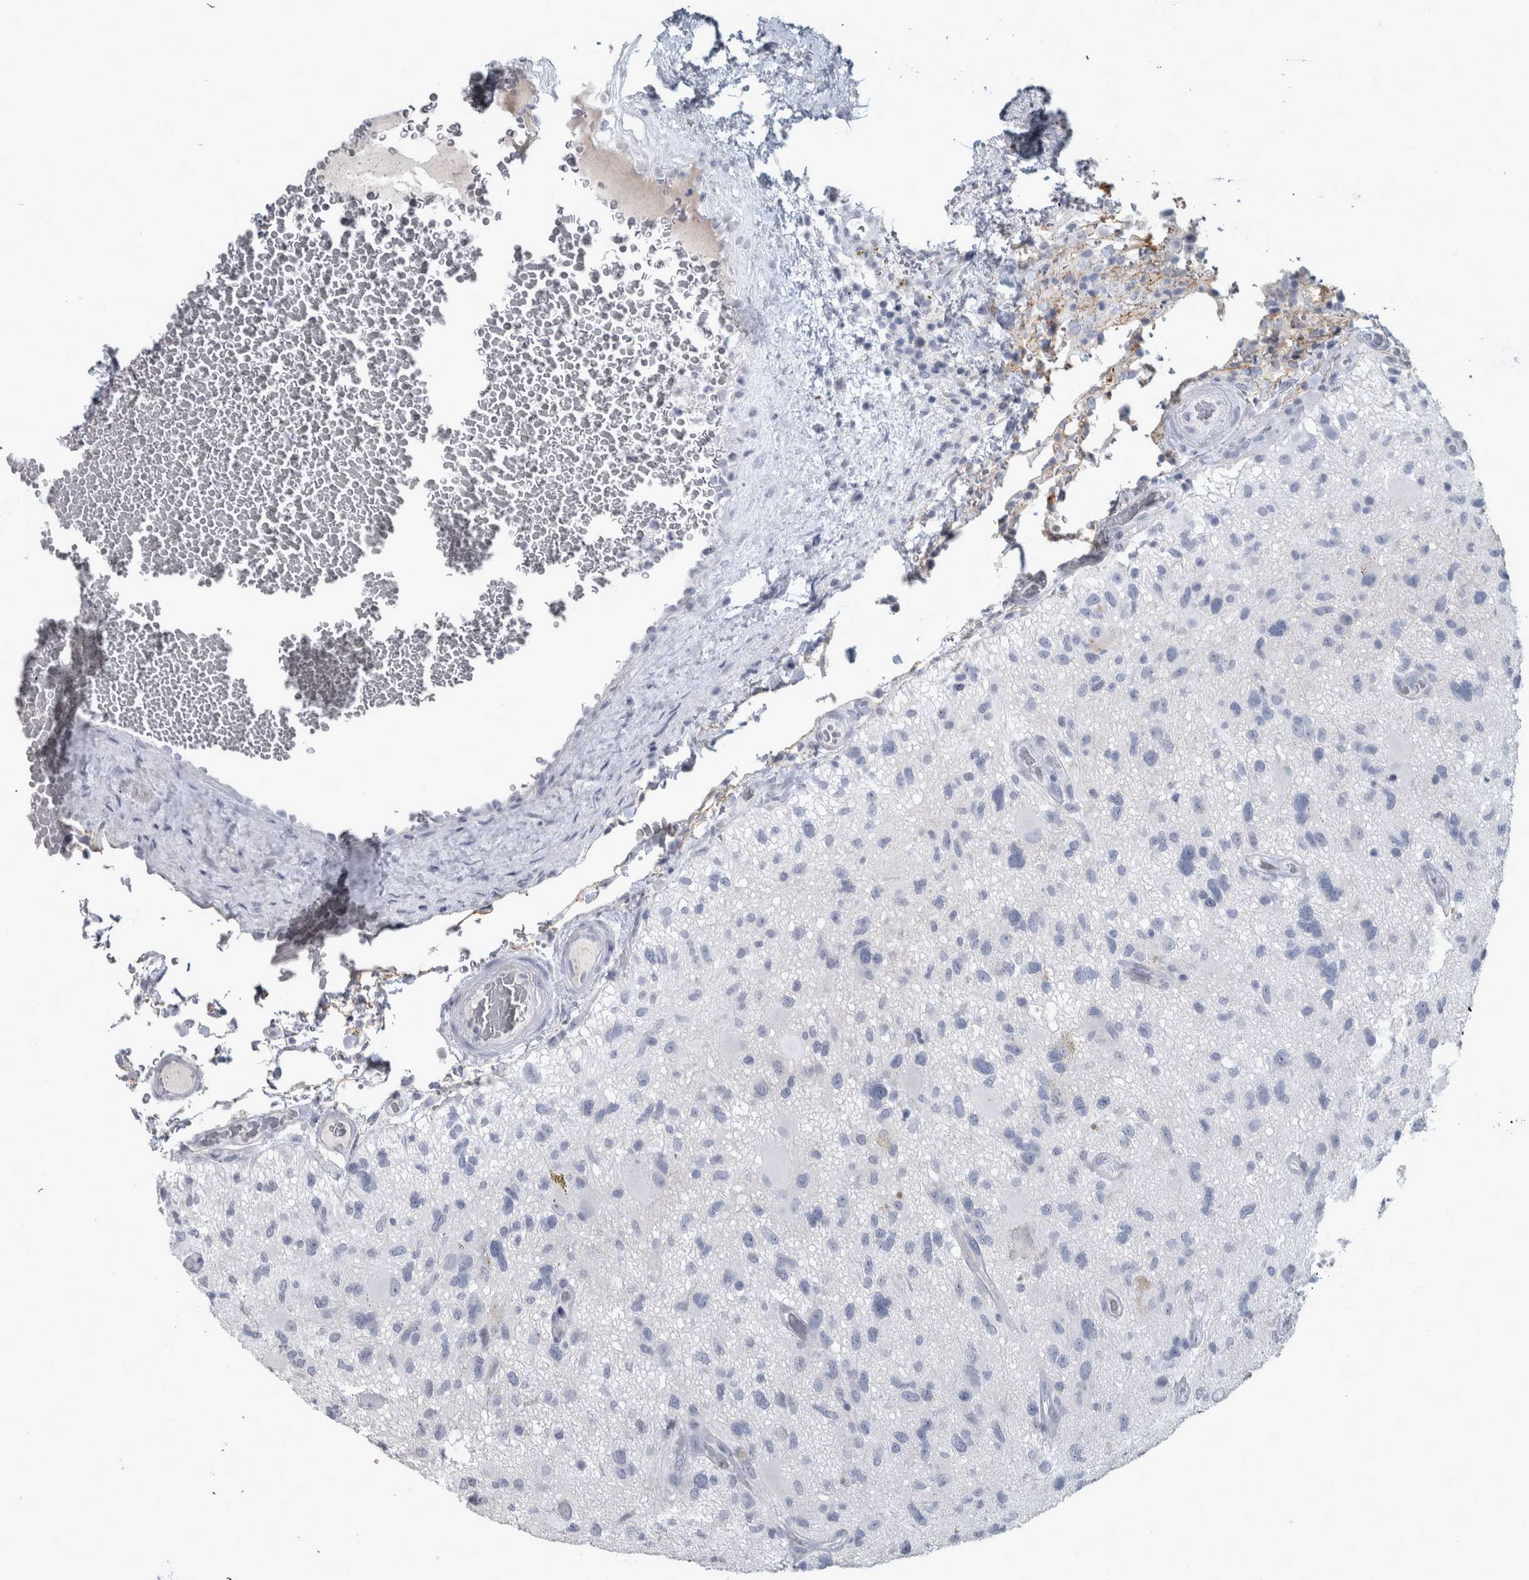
{"staining": {"intensity": "negative", "quantity": "none", "location": "none"}, "tissue": "glioma", "cell_type": "Tumor cells", "image_type": "cancer", "snomed": [{"axis": "morphology", "description": "Glioma, malignant, High grade"}, {"axis": "topography", "description": "Brain"}], "caption": "The IHC image has no significant expression in tumor cells of glioma tissue.", "gene": "DSG2", "patient": {"sex": "male", "age": 33}}